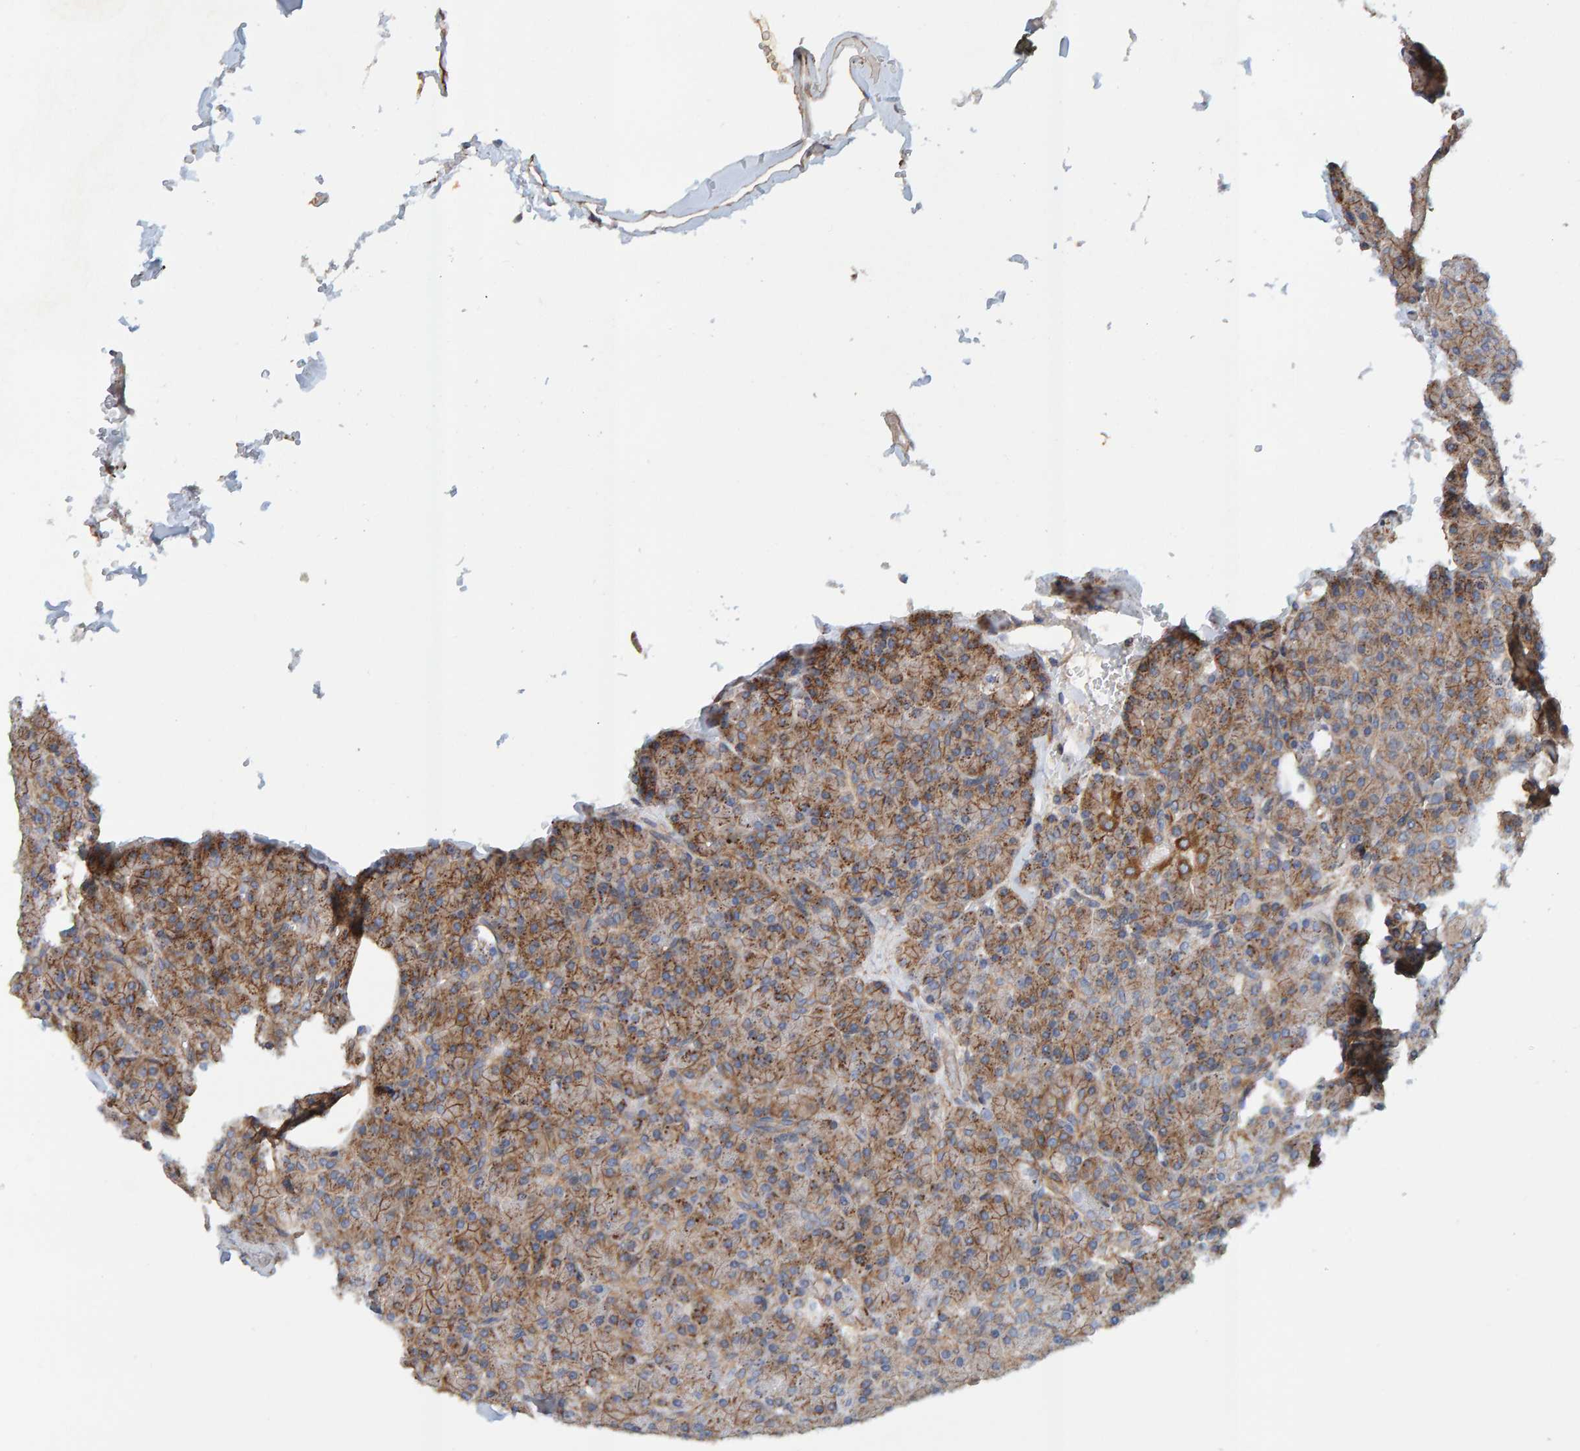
{"staining": {"intensity": "moderate", "quantity": ">75%", "location": "cytoplasmic/membranous"}, "tissue": "pancreas", "cell_type": "Exocrine glandular cells", "image_type": "normal", "snomed": [{"axis": "morphology", "description": "Normal tissue, NOS"}, {"axis": "topography", "description": "Pancreas"}], "caption": "Human pancreas stained with a brown dye exhibits moderate cytoplasmic/membranous positive expression in approximately >75% of exocrine glandular cells.", "gene": "RGP1", "patient": {"sex": "female", "age": 43}}